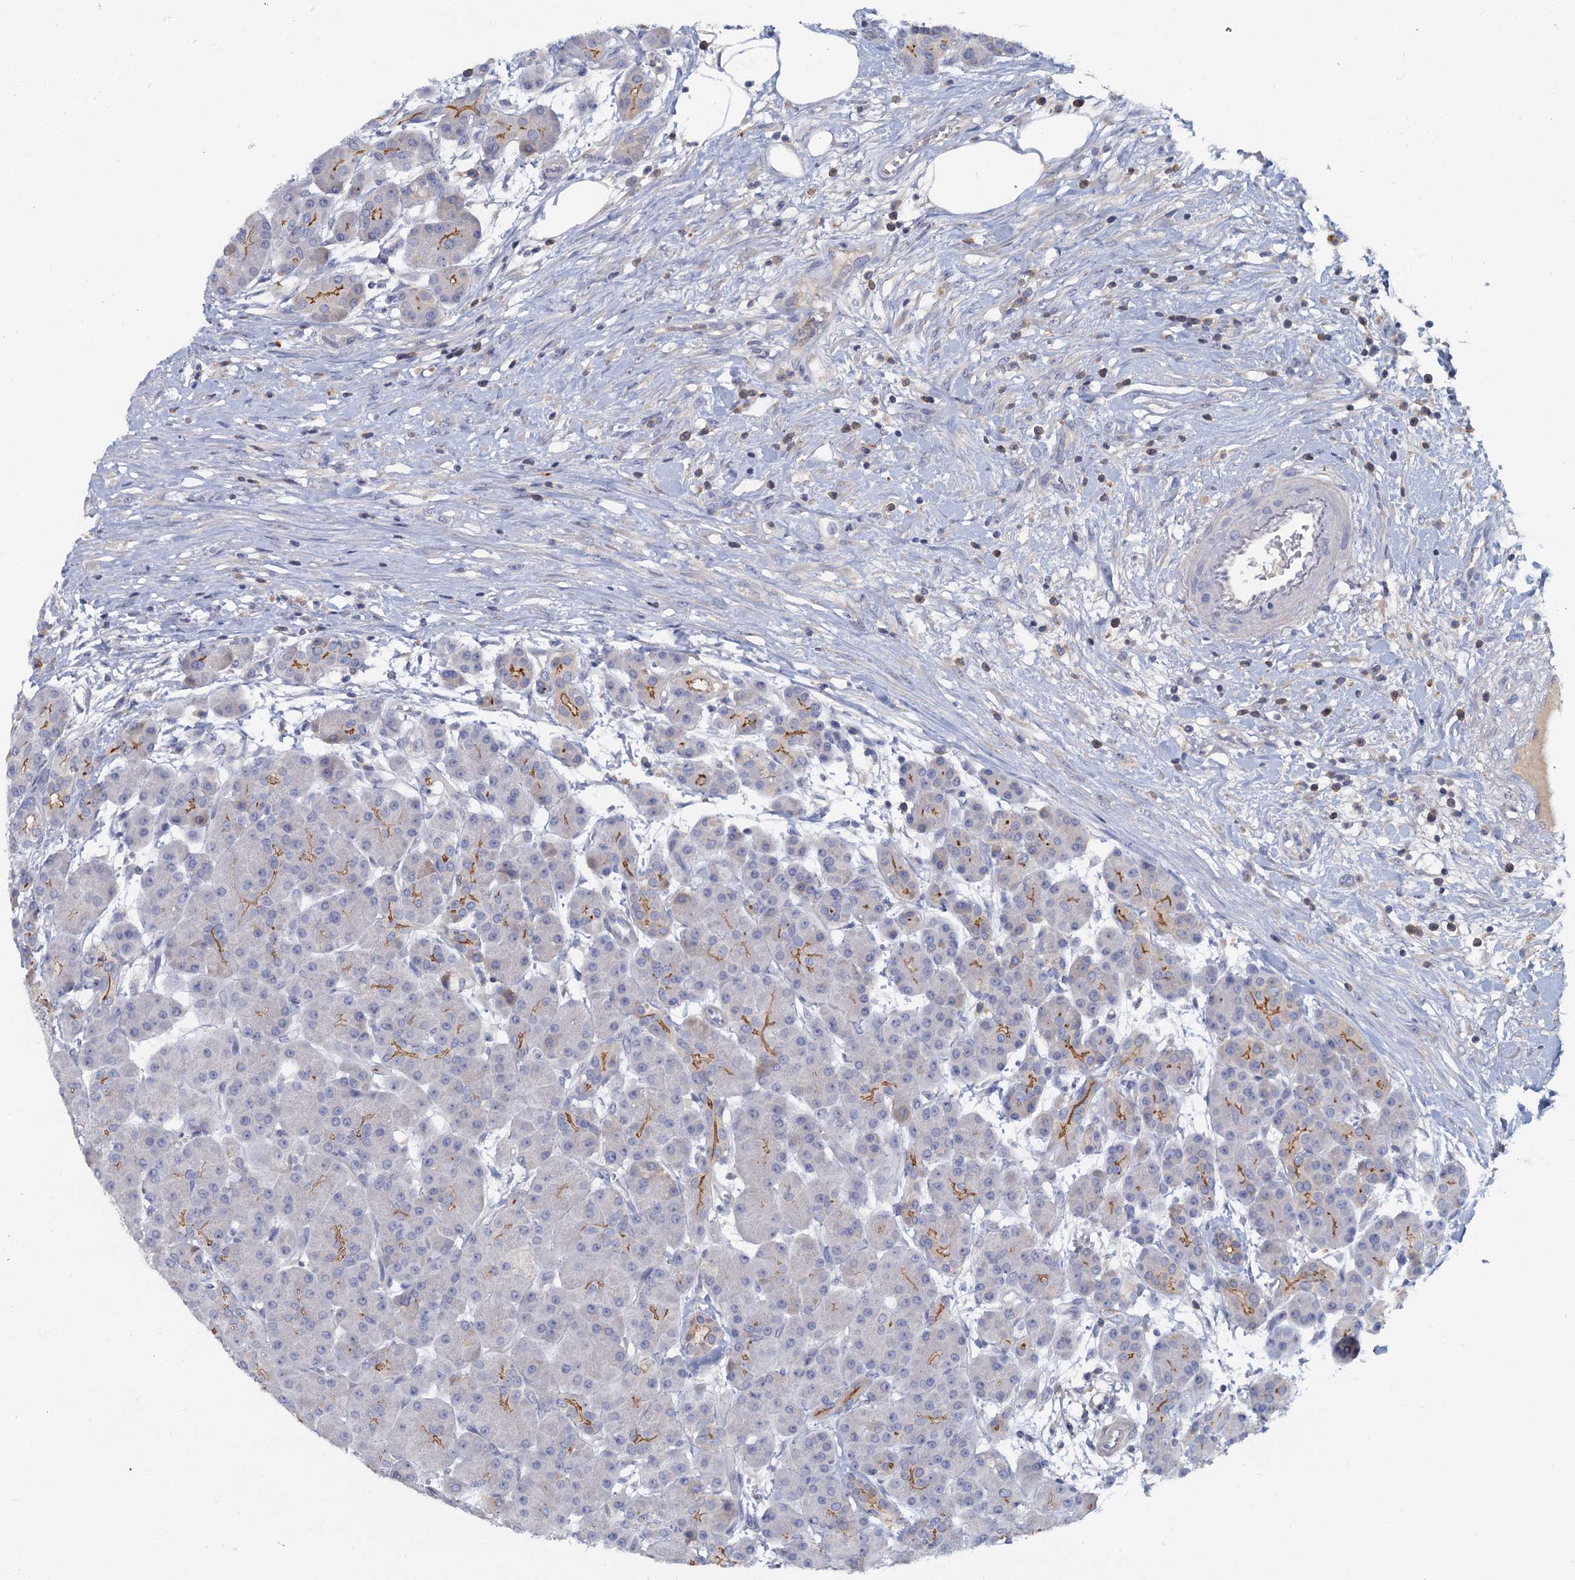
{"staining": {"intensity": "moderate", "quantity": "25%-75%", "location": "cytoplasmic/membranous"}, "tissue": "pancreas", "cell_type": "Exocrine glandular cells", "image_type": "normal", "snomed": [{"axis": "morphology", "description": "Normal tissue, NOS"}, {"axis": "topography", "description": "Pancreas"}], "caption": "This image demonstrates IHC staining of normal human pancreas, with medium moderate cytoplasmic/membranous staining in approximately 25%-75% of exocrine glandular cells.", "gene": "ACSM3", "patient": {"sex": "male", "age": 63}}